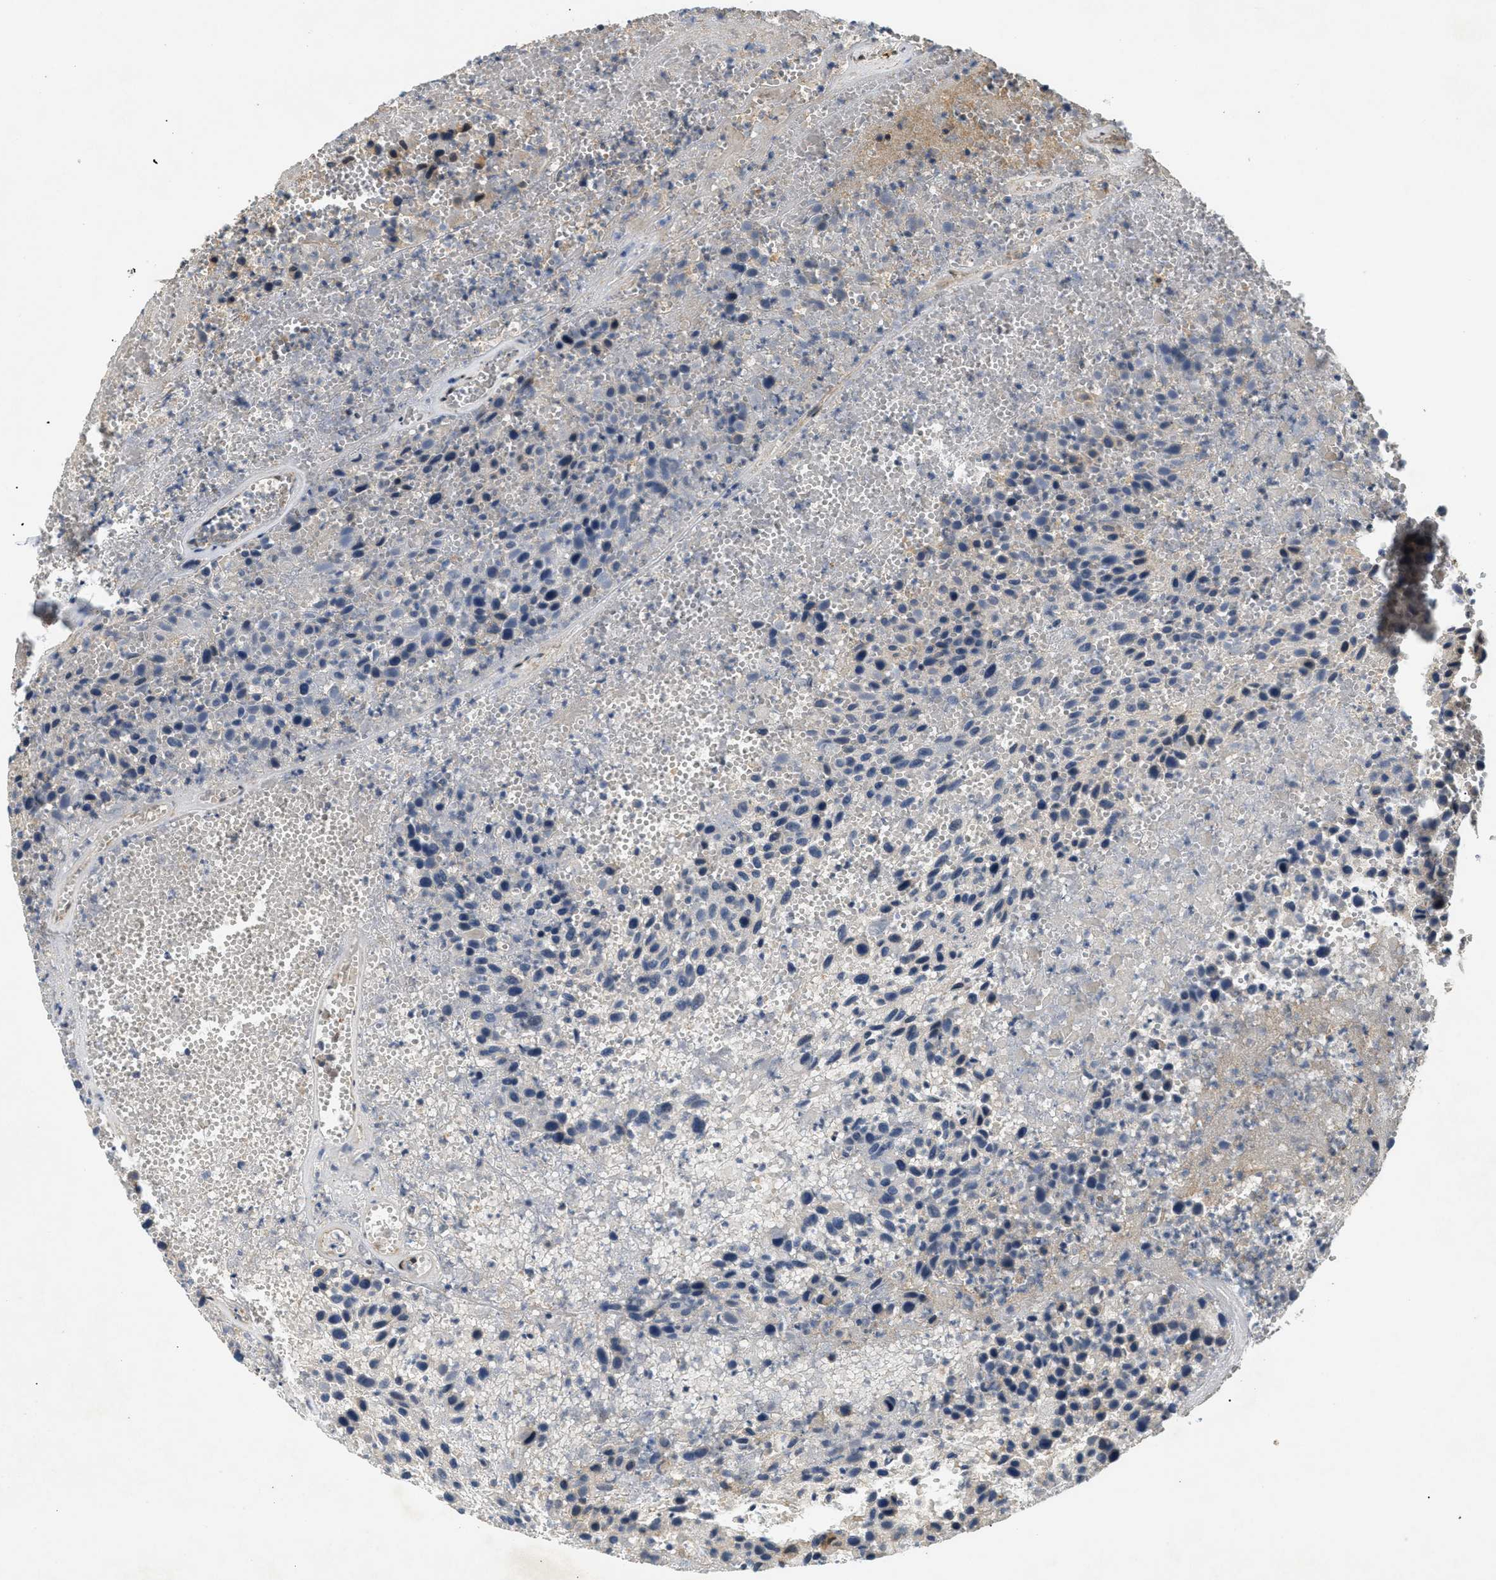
{"staining": {"intensity": "negative", "quantity": "none", "location": "none"}, "tissue": "urothelial cancer", "cell_type": "Tumor cells", "image_type": "cancer", "snomed": [{"axis": "morphology", "description": "Urothelial carcinoma, High grade"}, {"axis": "topography", "description": "Urinary bladder"}], "caption": "IHC histopathology image of neoplastic tissue: human urothelial carcinoma (high-grade) stained with DAB (3,3'-diaminobenzidine) shows no significant protein positivity in tumor cells.", "gene": "PDGFB", "patient": {"sex": "male", "age": 66}}